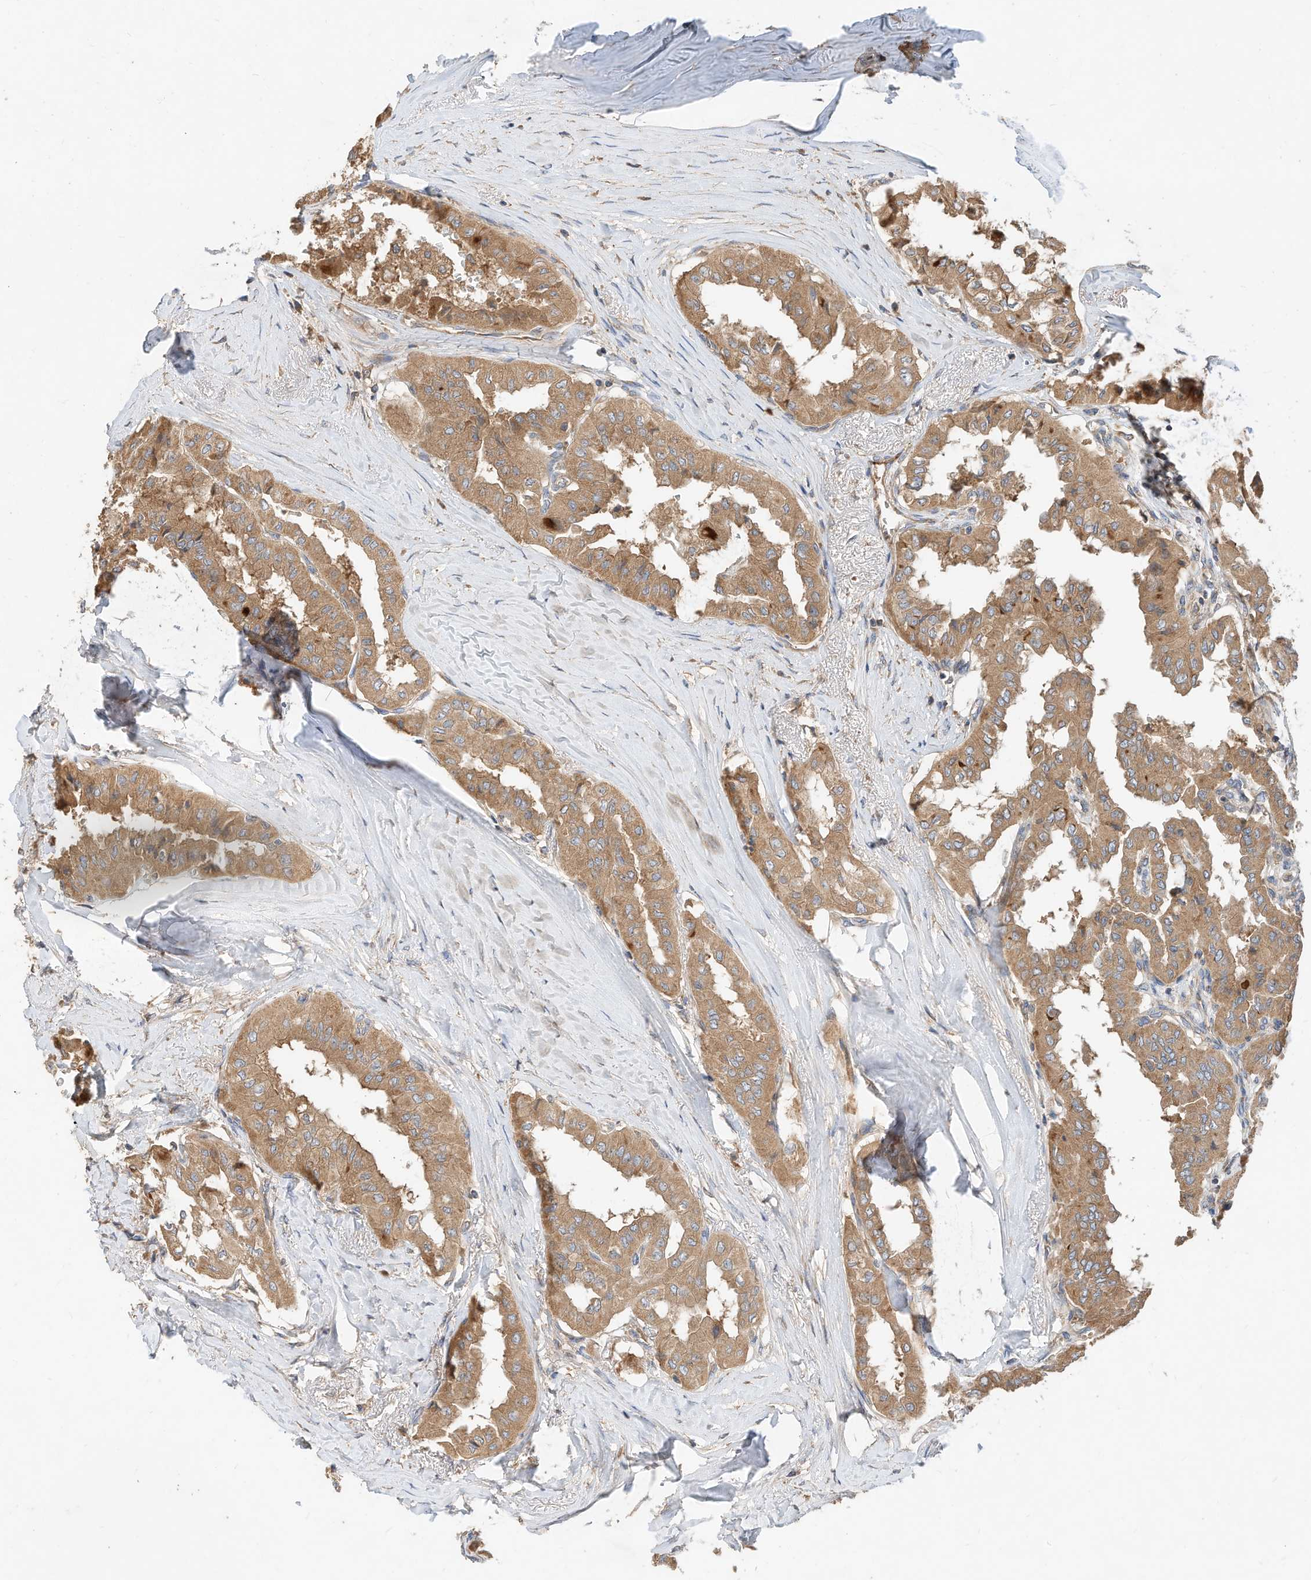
{"staining": {"intensity": "moderate", "quantity": ">75%", "location": "cytoplasmic/membranous"}, "tissue": "thyroid cancer", "cell_type": "Tumor cells", "image_type": "cancer", "snomed": [{"axis": "morphology", "description": "Papillary adenocarcinoma, NOS"}, {"axis": "topography", "description": "Thyroid gland"}], "caption": "Immunohistochemistry (DAB (3,3'-diaminobenzidine)) staining of thyroid papillary adenocarcinoma reveals moderate cytoplasmic/membranous protein expression in about >75% of tumor cells.", "gene": "CPAMD8", "patient": {"sex": "female", "age": 59}}